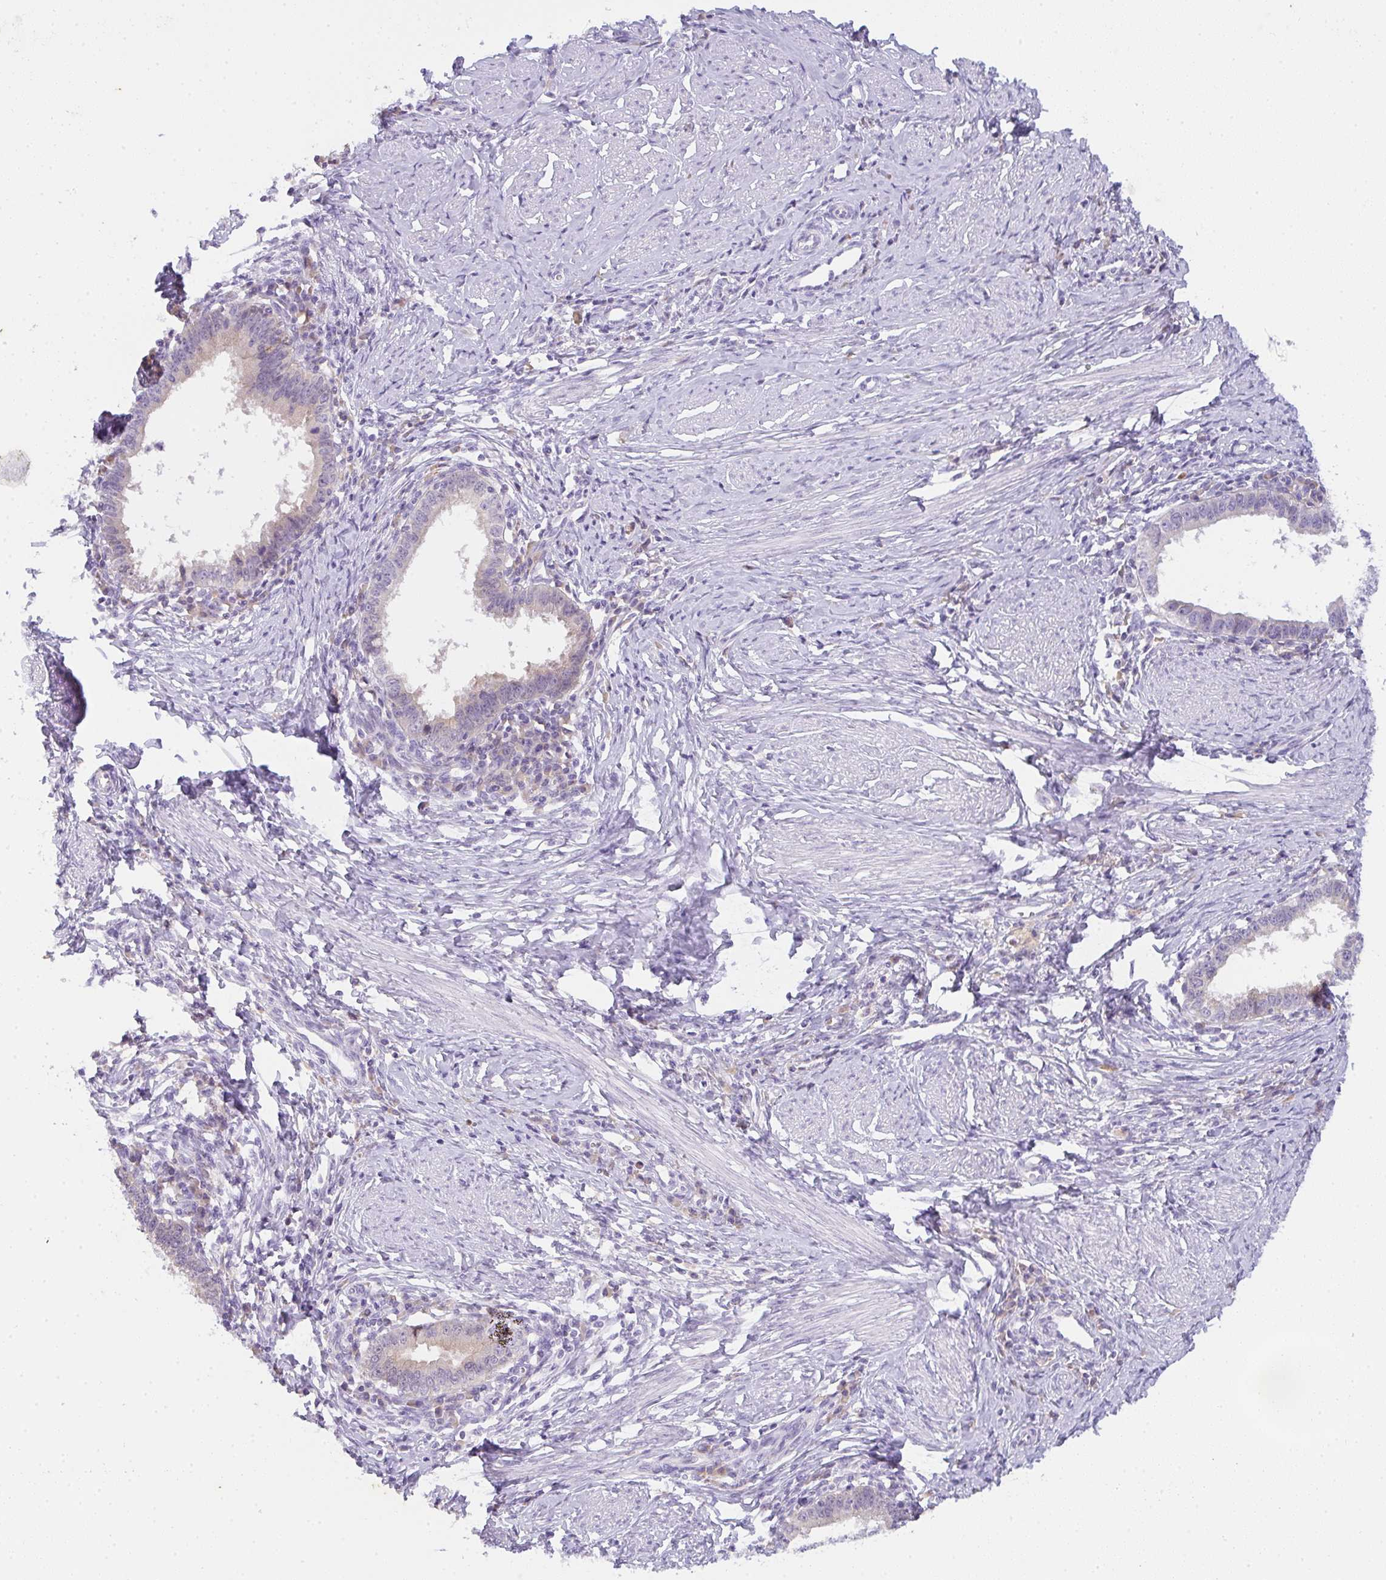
{"staining": {"intensity": "weak", "quantity": "25%-75%", "location": "cytoplasmic/membranous"}, "tissue": "cervical cancer", "cell_type": "Tumor cells", "image_type": "cancer", "snomed": [{"axis": "morphology", "description": "Adenocarcinoma, NOS"}, {"axis": "topography", "description": "Cervix"}], "caption": "There is low levels of weak cytoplasmic/membranous expression in tumor cells of cervical adenocarcinoma, as demonstrated by immunohistochemical staining (brown color).", "gene": "COX7B", "patient": {"sex": "female", "age": 36}}